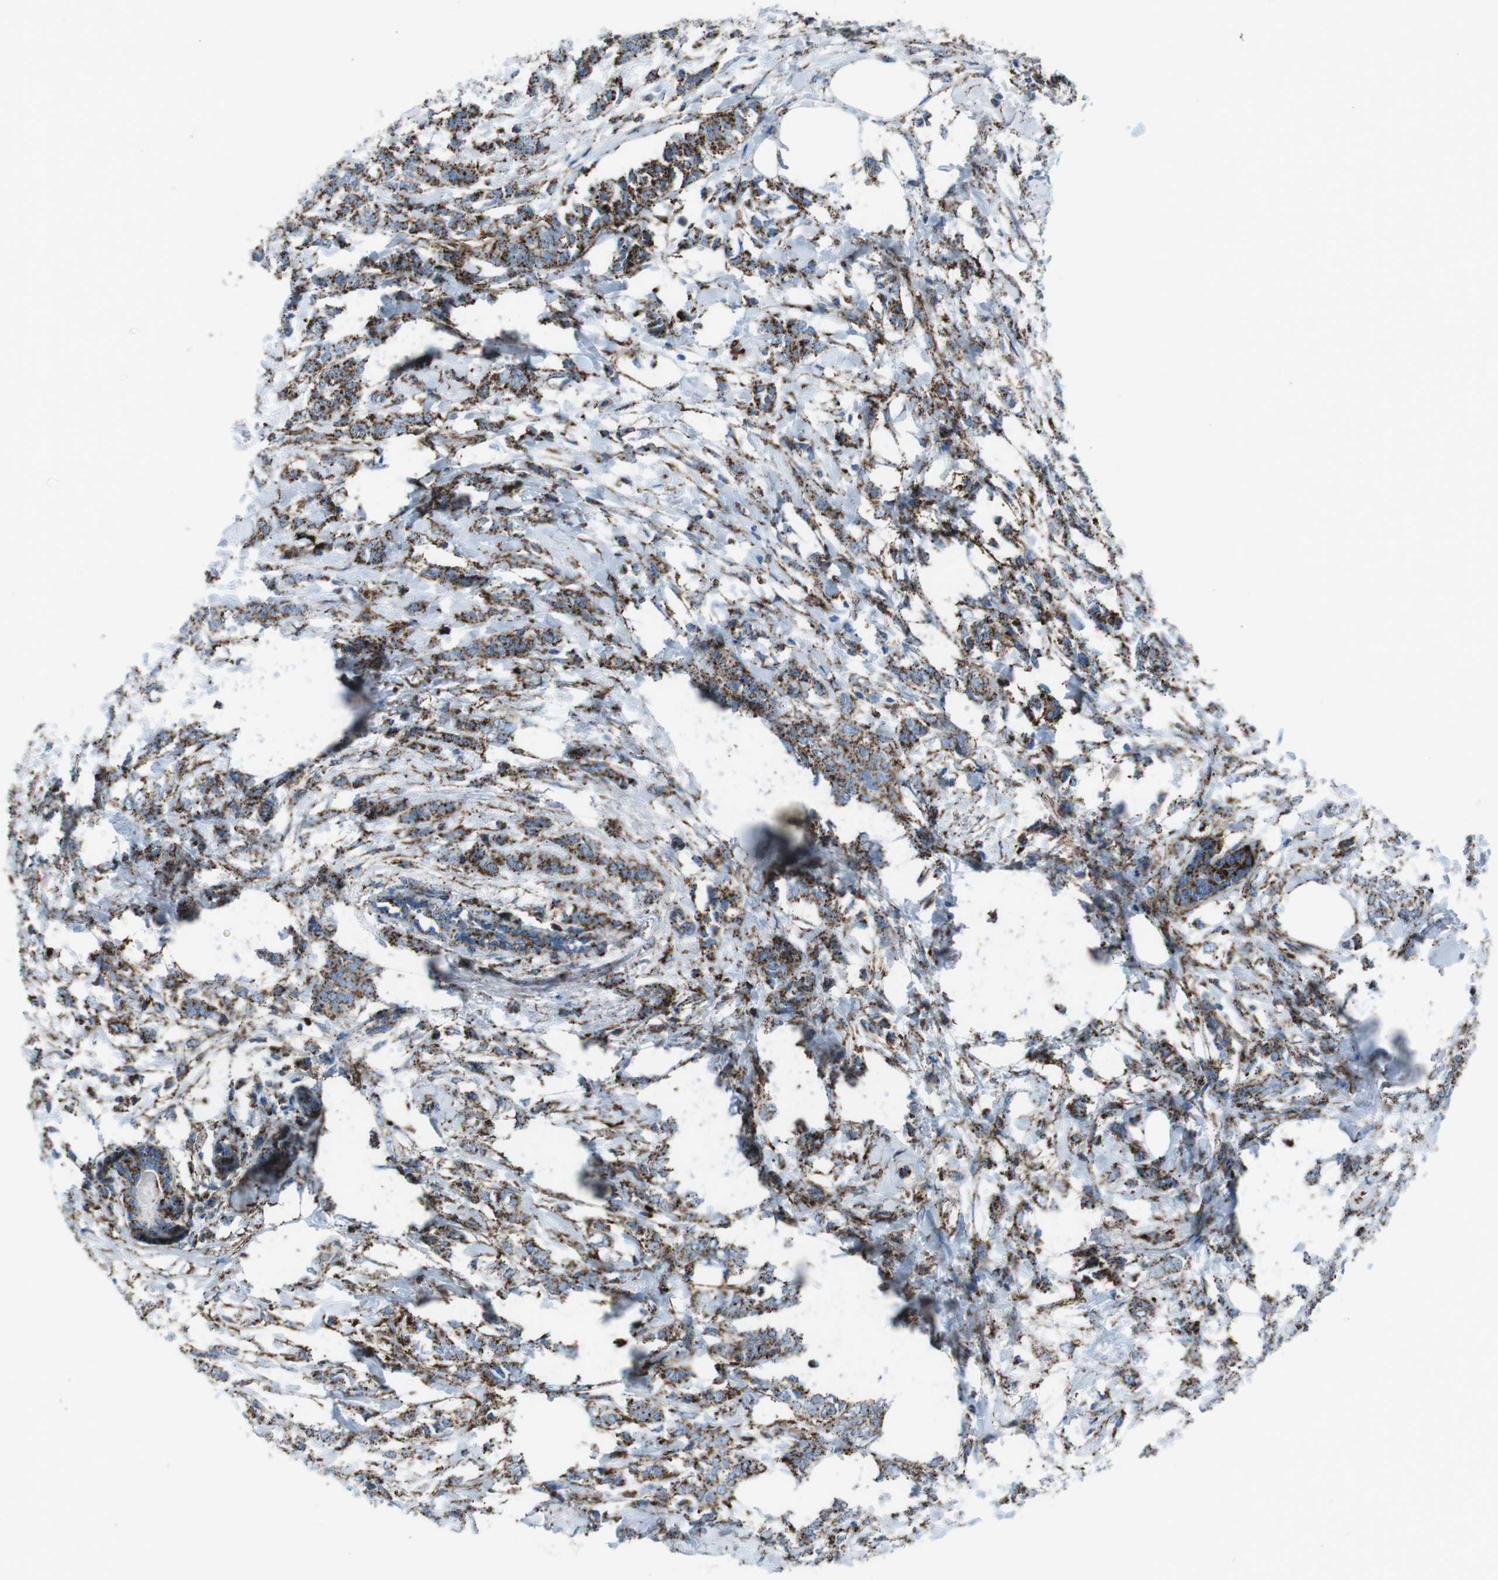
{"staining": {"intensity": "strong", "quantity": ">75%", "location": "cytoplasmic/membranous"}, "tissue": "breast cancer", "cell_type": "Tumor cells", "image_type": "cancer", "snomed": [{"axis": "morphology", "description": "Lobular carcinoma, in situ"}, {"axis": "morphology", "description": "Lobular carcinoma"}, {"axis": "topography", "description": "Breast"}], "caption": "Brown immunohistochemical staining in human lobular carcinoma in situ (breast) displays strong cytoplasmic/membranous staining in approximately >75% of tumor cells. (DAB (3,3'-diaminobenzidine) IHC with brightfield microscopy, high magnification).", "gene": "SCARB2", "patient": {"sex": "female", "age": 41}}